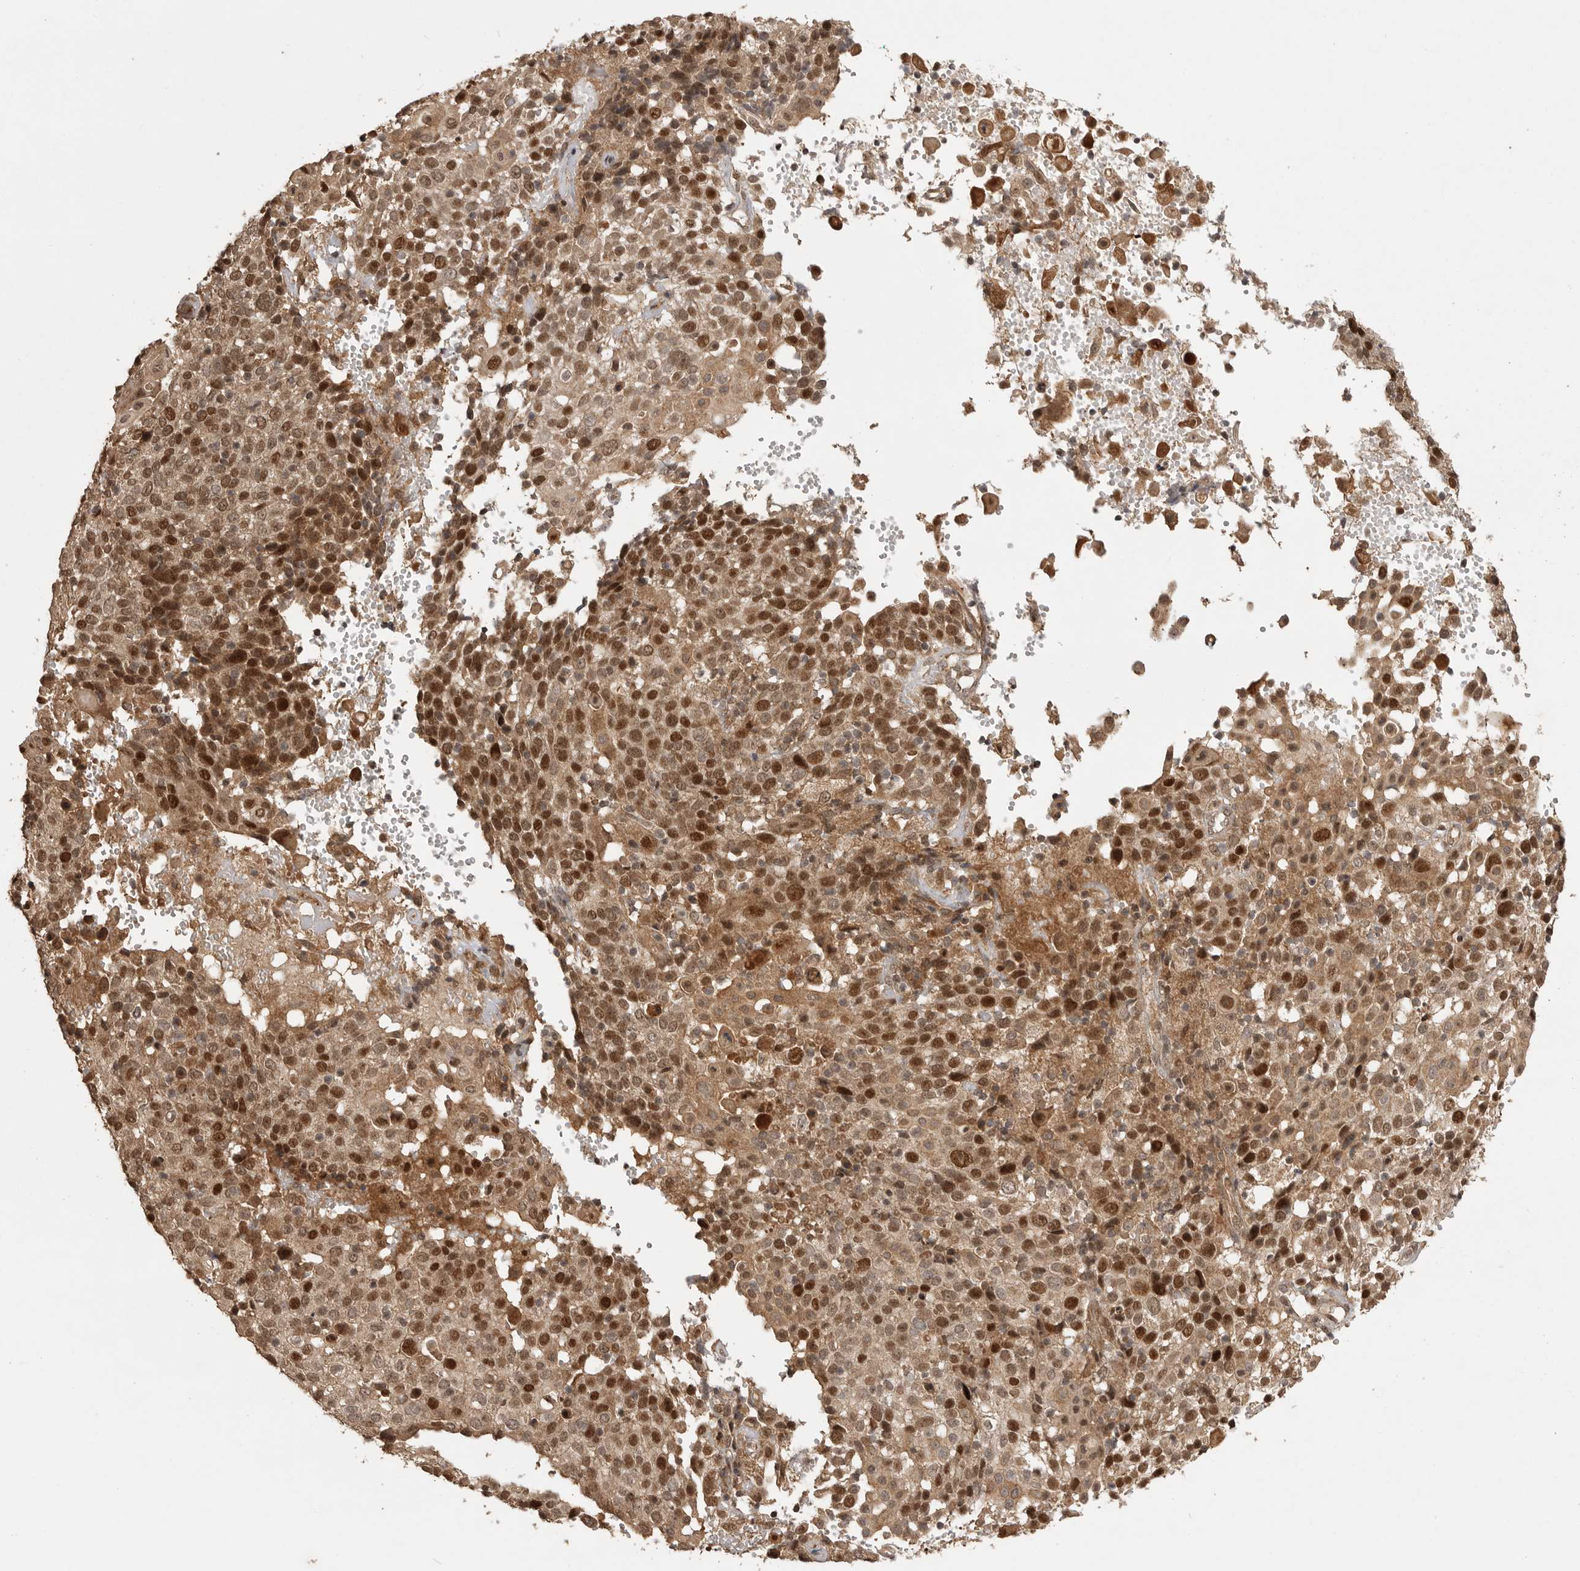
{"staining": {"intensity": "strong", "quantity": ">75%", "location": "nuclear"}, "tissue": "cervical cancer", "cell_type": "Tumor cells", "image_type": "cancer", "snomed": [{"axis": "morphology", "description": "Squamous cell carcinoma, NOS"}, {"axis": "topography", "description": "Cervix"}], "caption": "This histopathology image exhibits IHC staining of human cervical squamous cell carcinoma, with high strong nuclear expression in approximately >75% of tumor cells.", "gene": "BOC", "patient": {"sex": "female", "age": 74}}